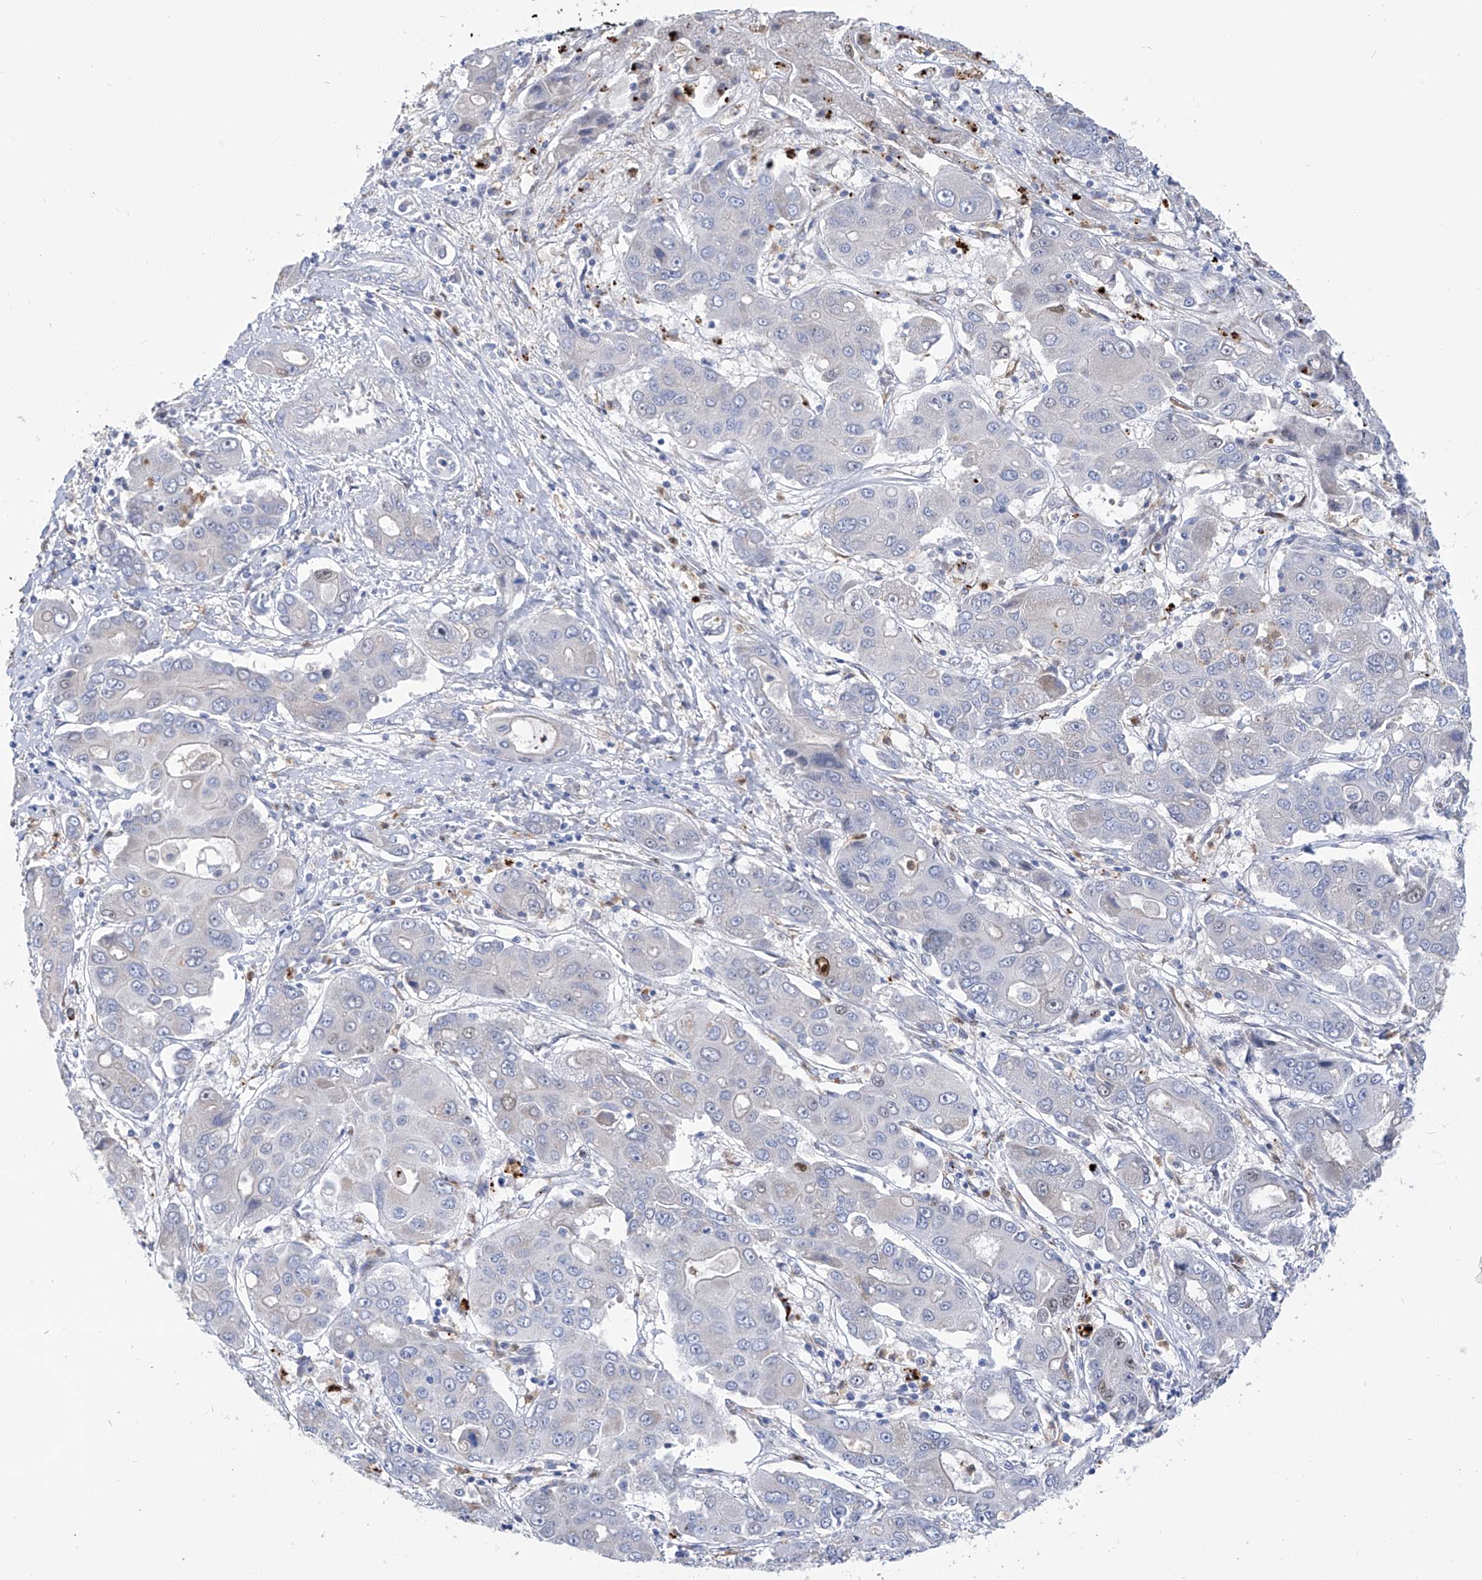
{"staining": {"intensity": "weak", "quantity": "<25%", "location": "nuclear"}, "tissue": "liver cancer", "cell_type": "Tumor cells", "image_type": "cancer", "snomed": [{"axis": "morphology", "description": "Cholangiocarcinoma"}, {"axis": "topography", "description": "Liver"}], "caption": "This is an immunohistochemistry (IHC) histopathology image of human cholangiocarcinoma (liver). There is no expression in tumor cells.", "gene": "PHF20", "patient": {"sex": "male", "age": 67}}